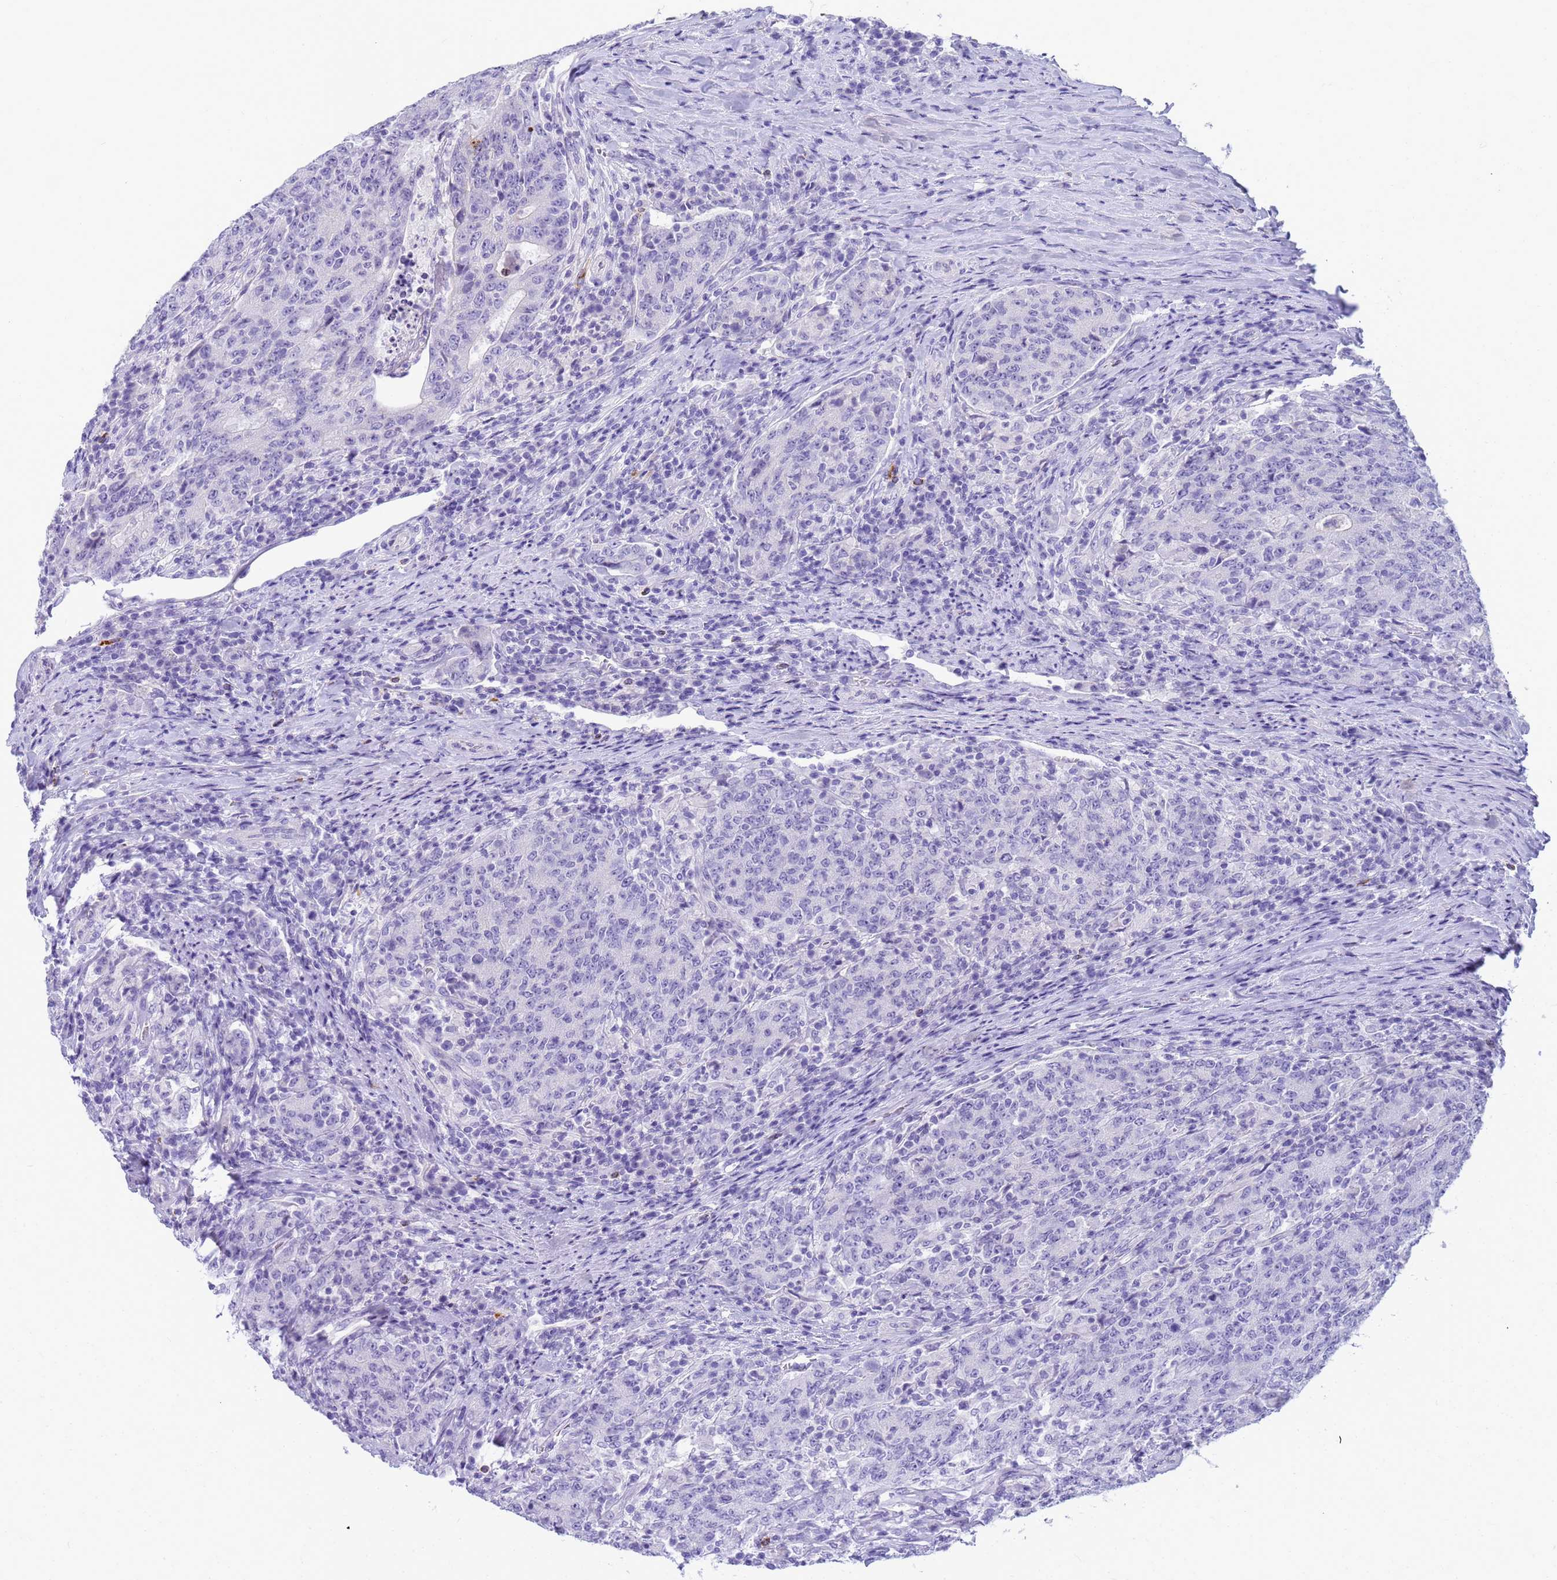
{"staining": {"intensity": "negative", "quantity": "none", "location": "none"}, "tissue": "colorectal cancer", "cell_type": "Tumor cells", "image_type": "cancer", "snomed": [{"axis": "morphology", "description": "Adenocarcinoma, NOS"}, {"axis": "topography", "description": "Colon"}], "caption": "IHC histopathology image of neoplastic tissue: human colorectal adenocarcinoma stained with DAB (3,3'-diaminobenzidine) shows no significant protein expression in tumor cells.", "gene": "RNASE2", "patient": {"sex": "female", "age": 75}}